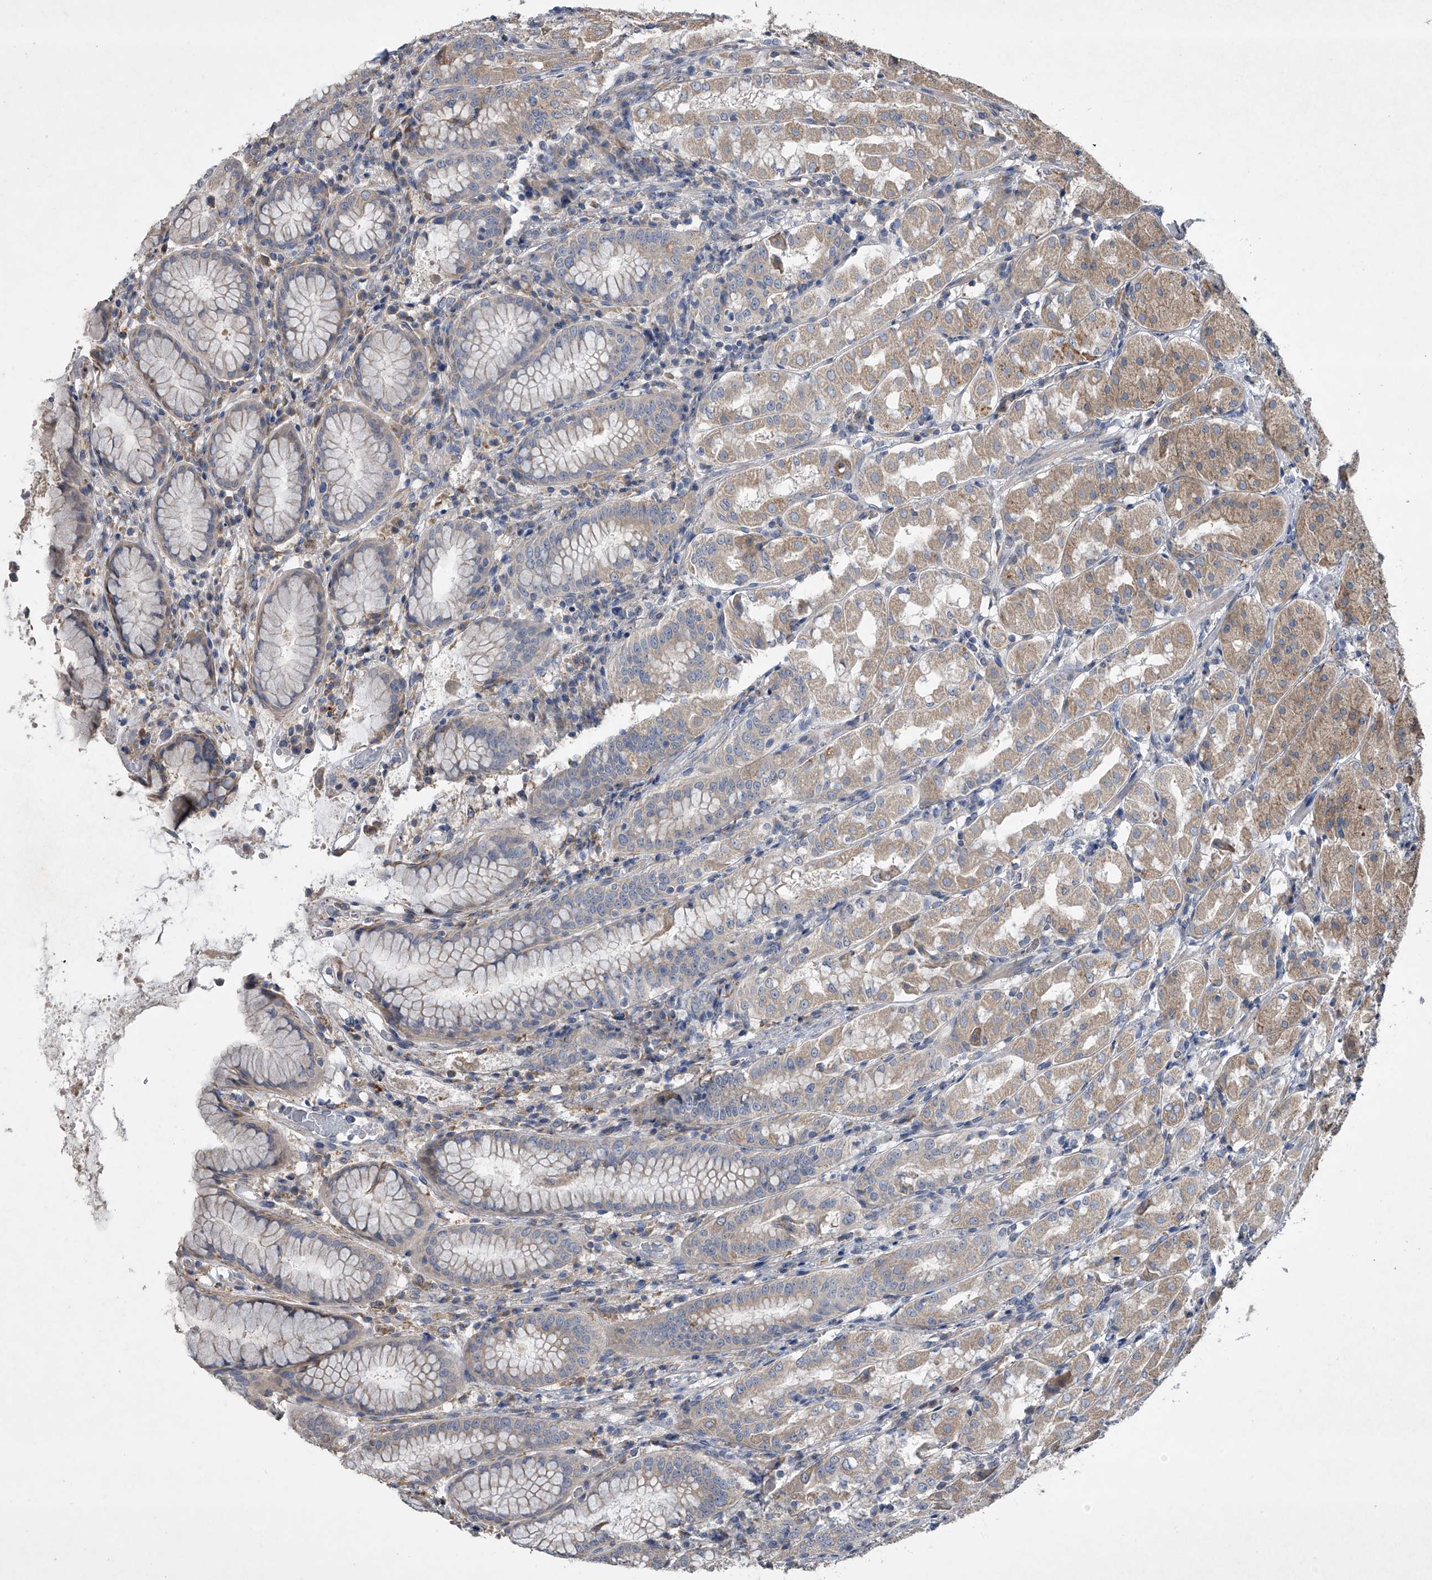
{"staining": {"intensity": "moderate", "quantity": ">75%", "location": "cytoplasmic/membranous"}, "tissue": "stomach", "cell_type": "Glandular cells", "image_type": "normal", "snomed": [{"axis": "morphology", "description": "Normal tissue, NOS"}, {"axis": "topography", "description": "Stomach"}, {"axis": "topography", "description": "Stomach, lower"}], "caption": "A high-resolution photomicrograph shows immunohistochemistry (IHC) staining of unremarkable stomach, which shows moderate cytoplasmic/membranous positivity in approximately >75% of glandular cells.", "gene": "DOCK9", "patient": {"sex": "female", "age": 56}}